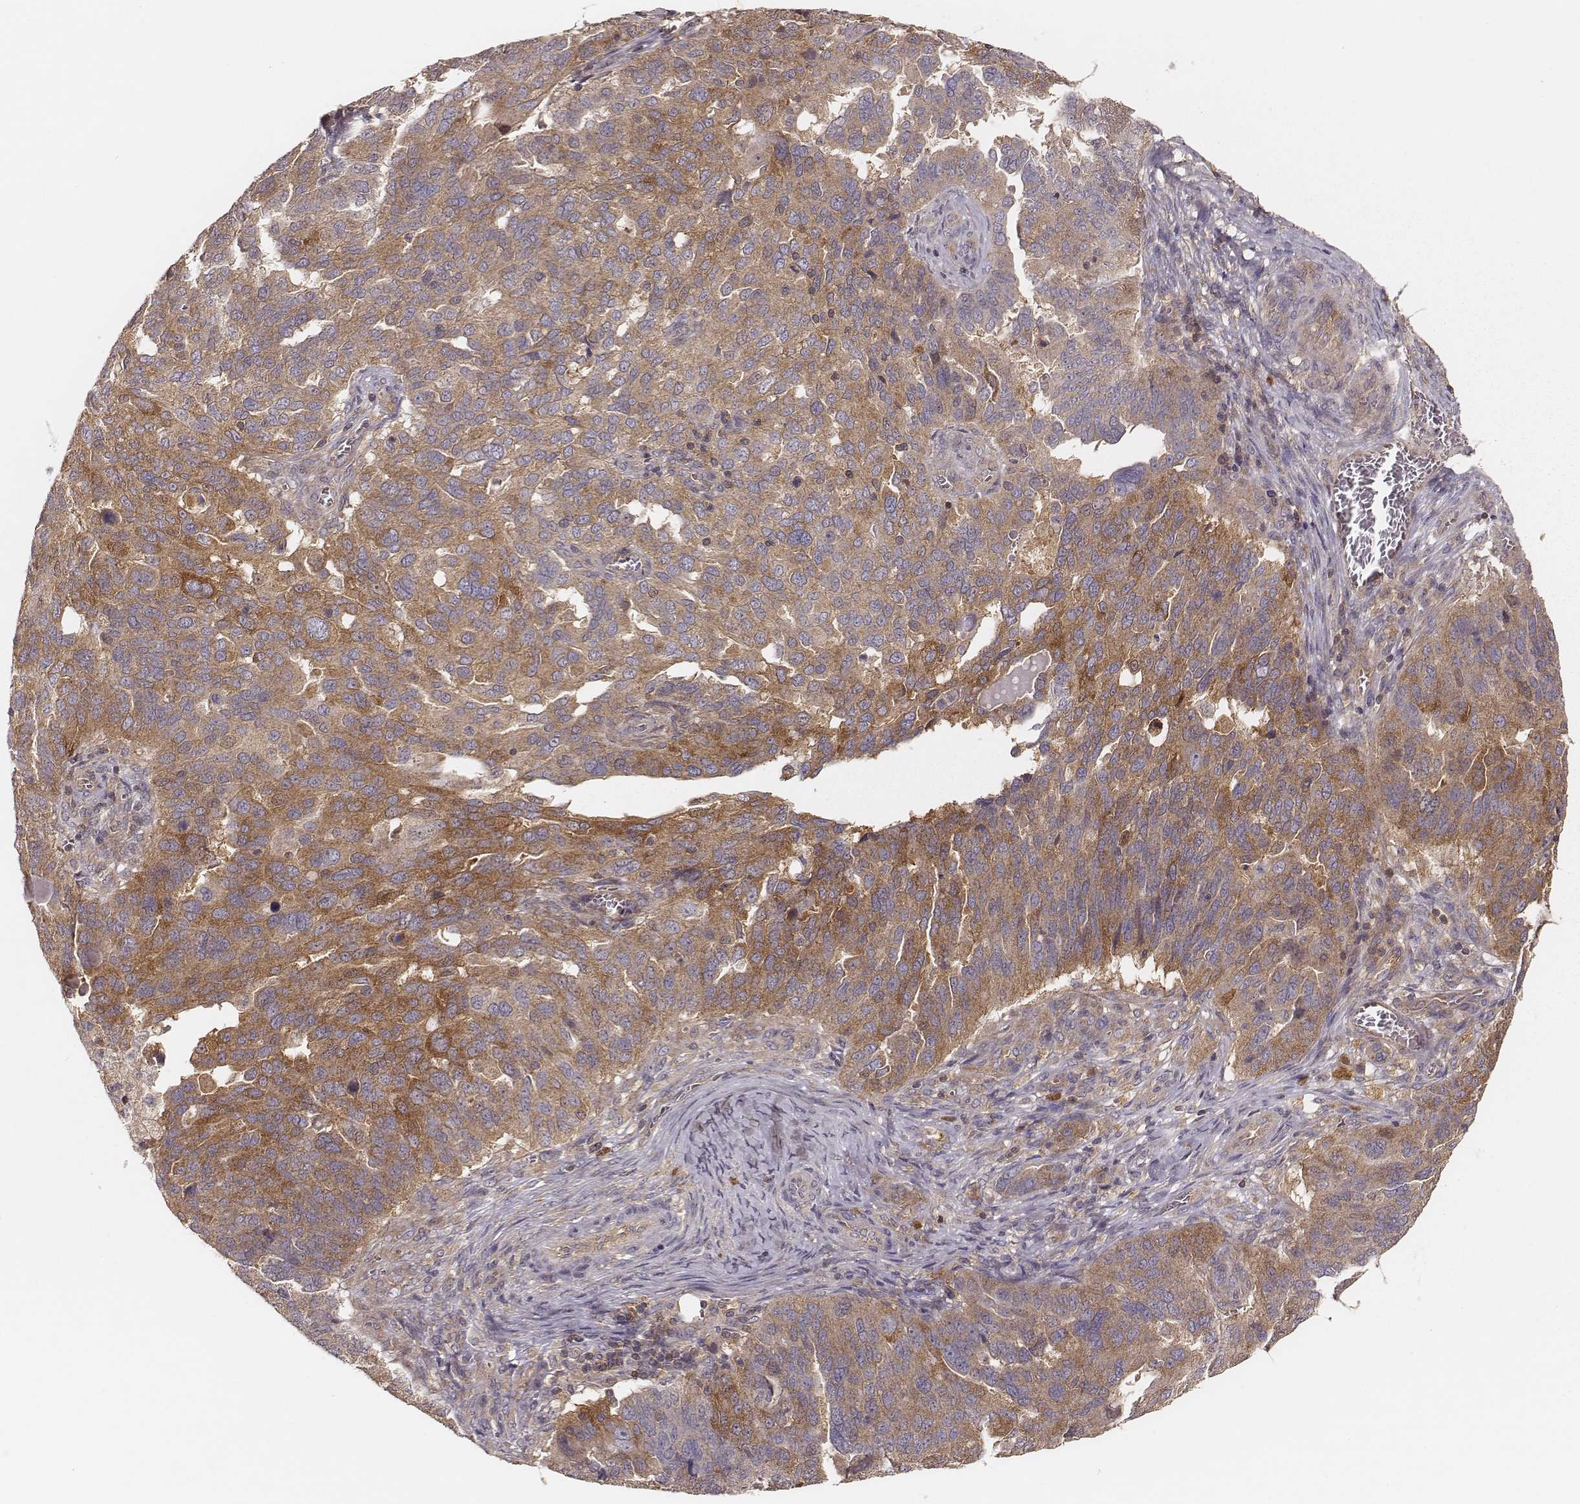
{"staining": {"intensity": "moderate", "quantity": ">75%", "location": "cytoplasmic/membranous"}, "tissue": "ovarian cancer", "cell_type": "Tumor cells", "image_type": "cancer", "snomed": [{"axis": "morphology", "description": "Carcinoma, endometroid"}, {"axis": "topography", "description": "Soft tissue"}, {"axis": "topography", "description": "Ovary"}], "caption": "High-magnification brightfield microscopy of endometroid carcinoma (ovarian) stained with DAB (brown) and counterstained with hematoxylin (blue). tumor cells exhibit moderate cytoplasmic/membranous staining is appreciated in about>75% of cells.", "gene": "CARS1", "patient": {"sex": "female", "age": 52}}